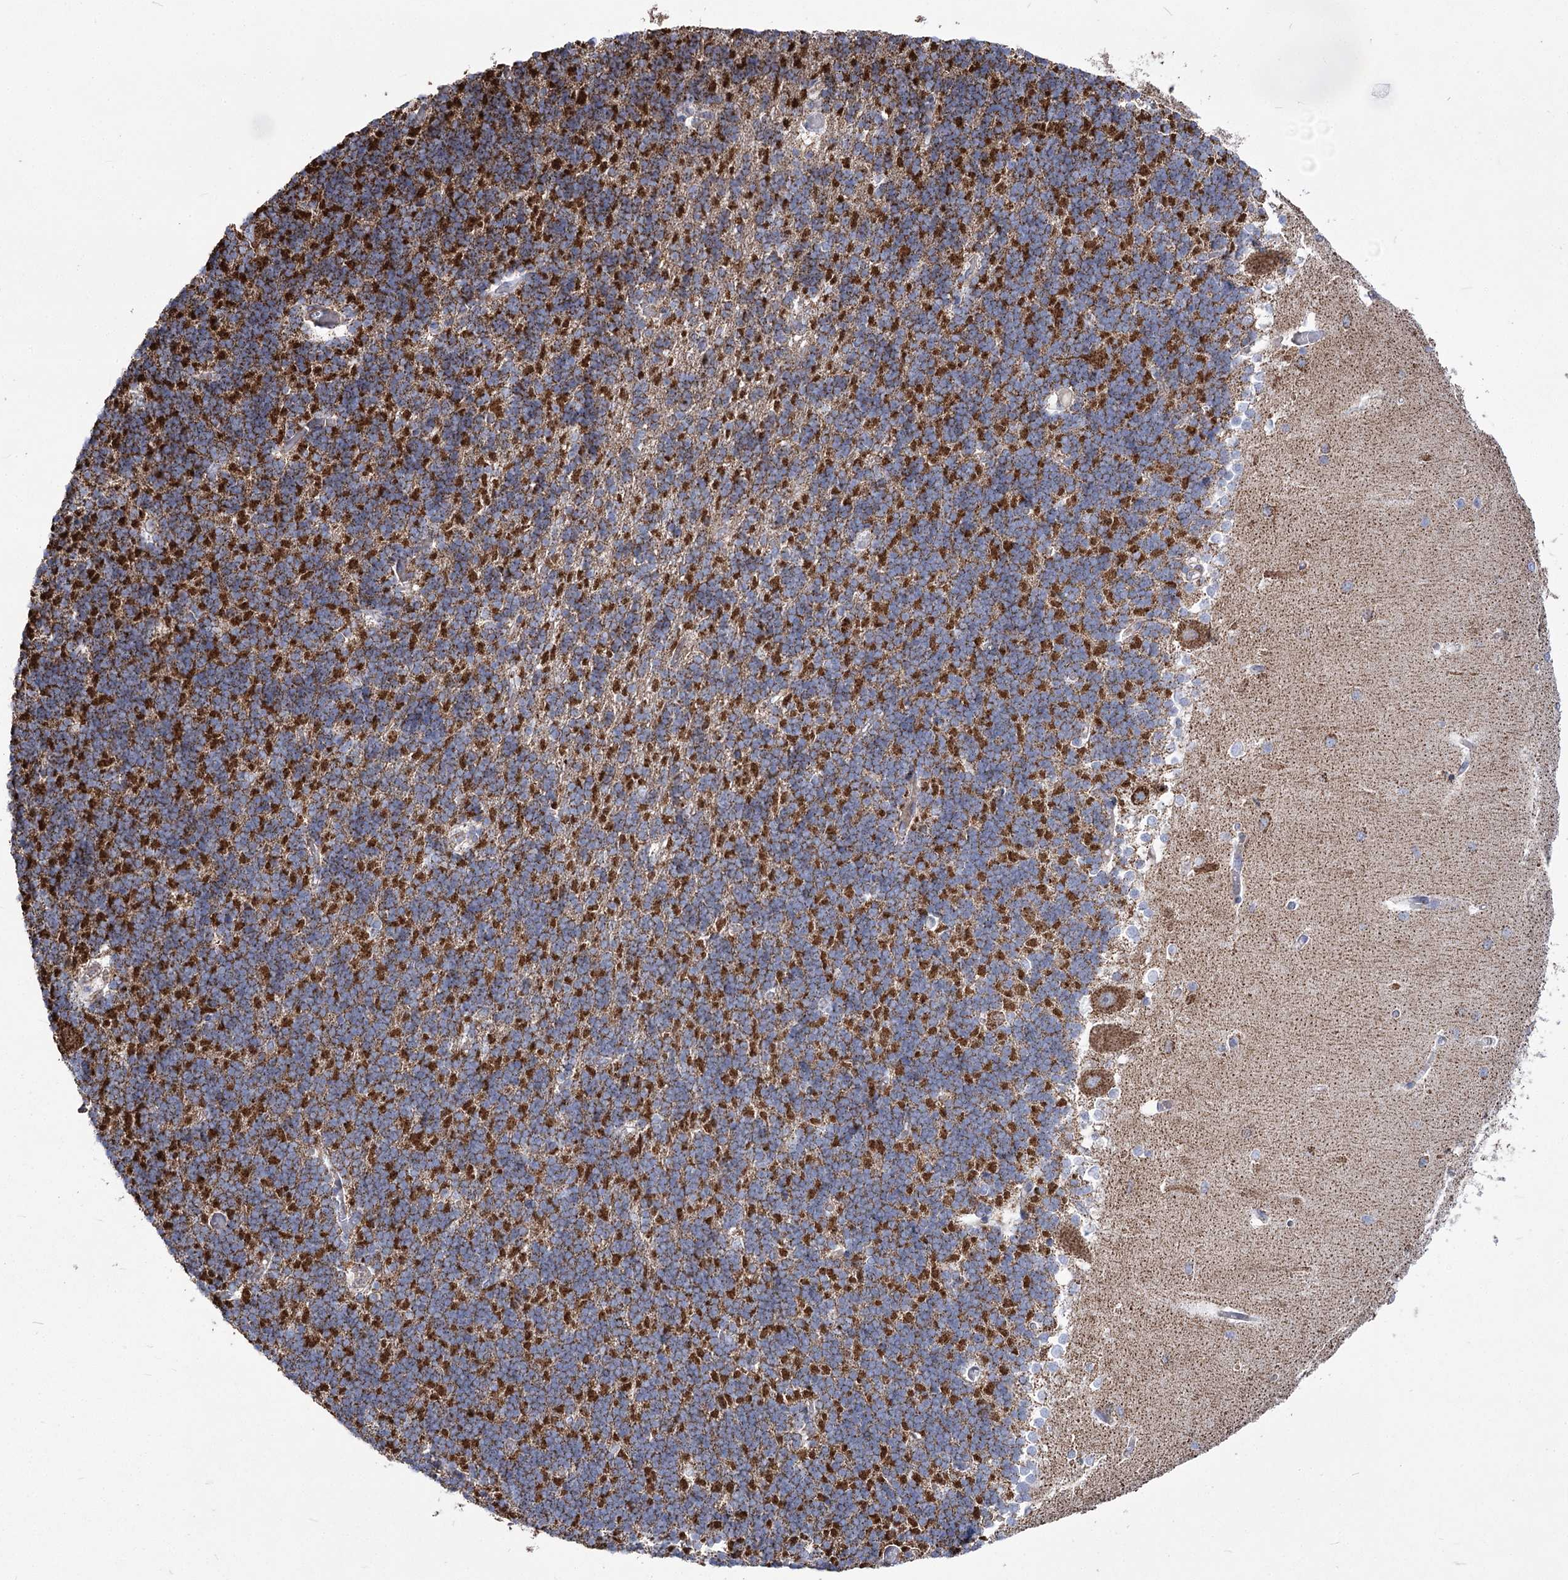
{"staining": {"intensity": "strong", "quantity": "25%-75%", "location": "cytoplasmic/membranous"}, "tissue": "cerebellum", "cell_type": "Cells in granular layer", "image_type": "normal", "snomed": [{"axis": "morphology", "description": "Normal tissue, NOS"}, {"axis": "topography", "description": "Cerebellum"}], "caption": "Immunohistochemical staining of unremarkable human cerebellum reveals strong cytoplasmic/membranous protein expression in about 25%-75% of cells in granular layer. The staining was performed using DAB (3,3'-diaminobenzidine), with brown indicating positive protein expression. Nuclei are stained blue with hematoxylin.", "gene": "PDHB", "patient": {"sex": "male", "age": 37}}